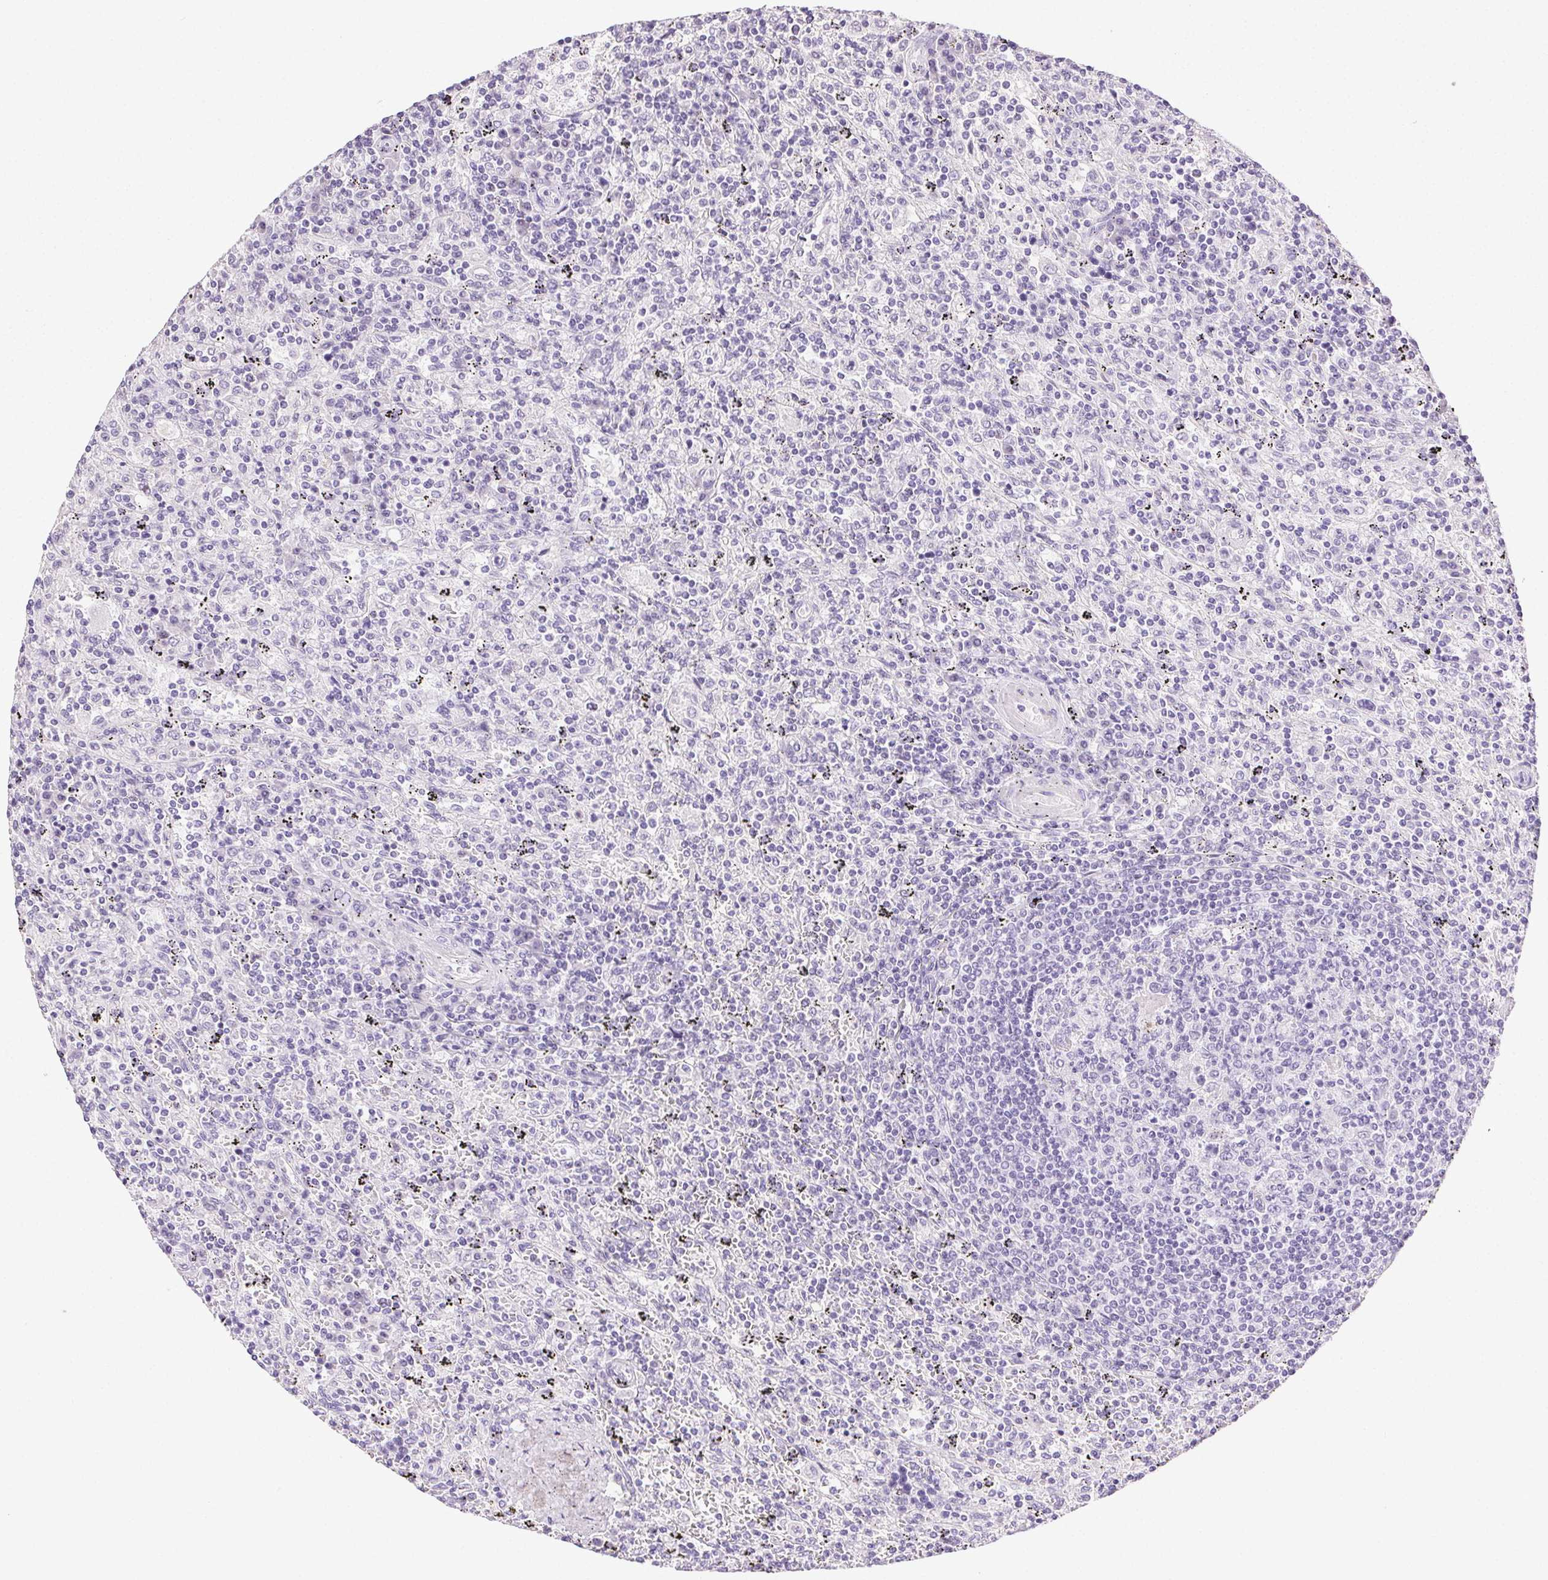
{"staining": {"intensity": "negative", "quantity": "none", "location": "none"}, "tissue": "lymphoma", "cell_type": "Tumor cells", "image_type": "cancer", "snomed": [{"axis": "morphology", "description": "Malignant lymphoma, non-Hodgkin's type, Low grade"}, {"axis": "topography", "description": "Spleen"}], "caption": "The photomicrograph demonstrates no significant positivity in tumor cells of lymphoma. (DAB immunohistochemistry, high magnification).", "gene": "CLDN10", "patient": {"sex": "male", "age": 62}}